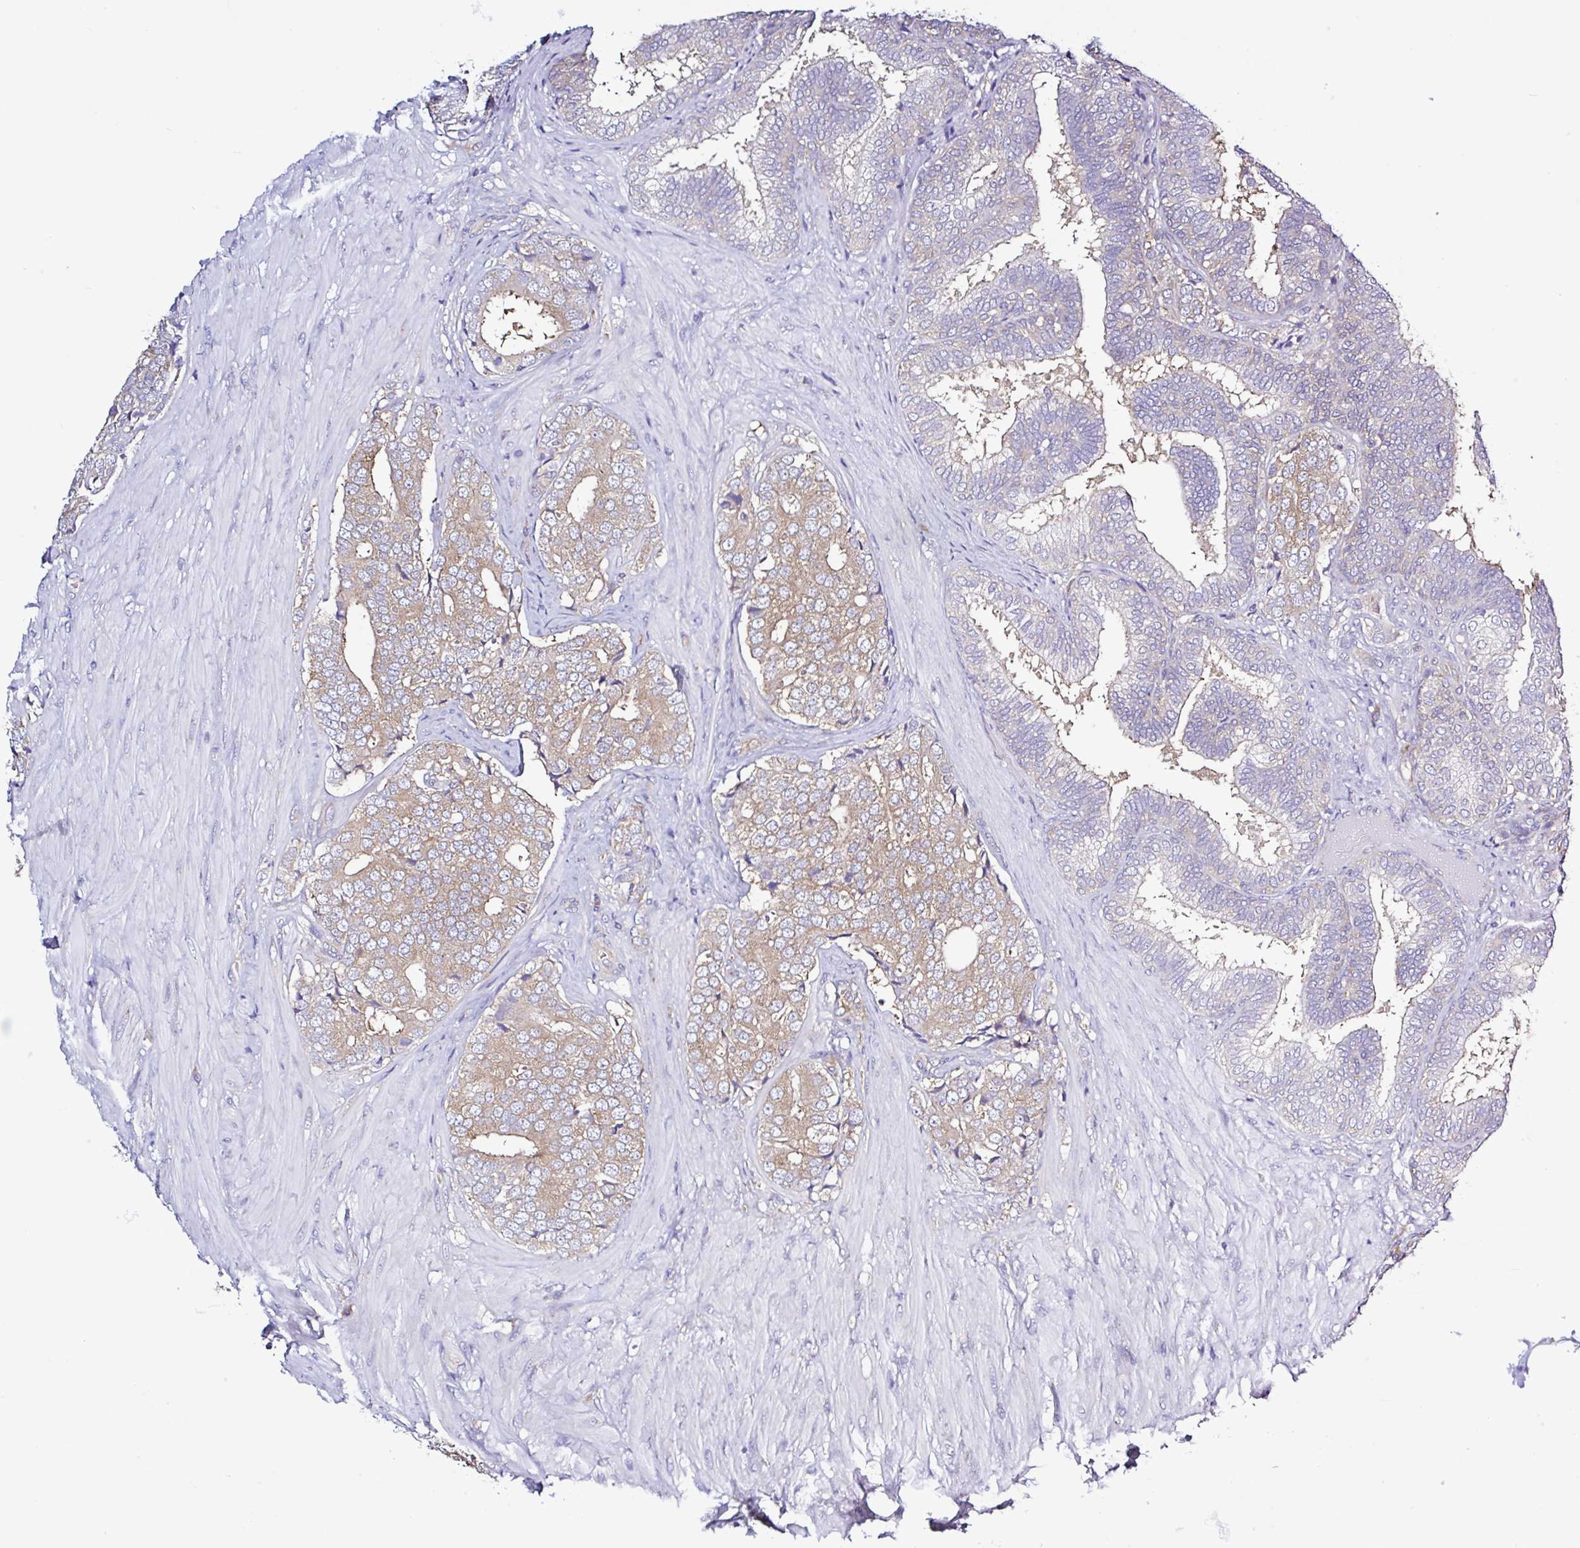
{"staining": {"intensity": "moderate", "quantity": "25%-75%", "location": "cytoplasmic/membranous"}, "tissue": "prostate cancer", "cell_type": "Tumor cells", "image_type": "cancer", "snomed": [{"axis": "morphology", "description": "Adenocarcinoma, High grade"}, {"axis": "topography", "description": "Prostate"}], "caption": "A photomicrograph of prostate high-grade adenocarcinoma stained for a protein displays moderate cytoplasmic/membranous brown staining in tumor cells.", "gene": "LARS1", "patient": {"sex": "male", "age": 62}}